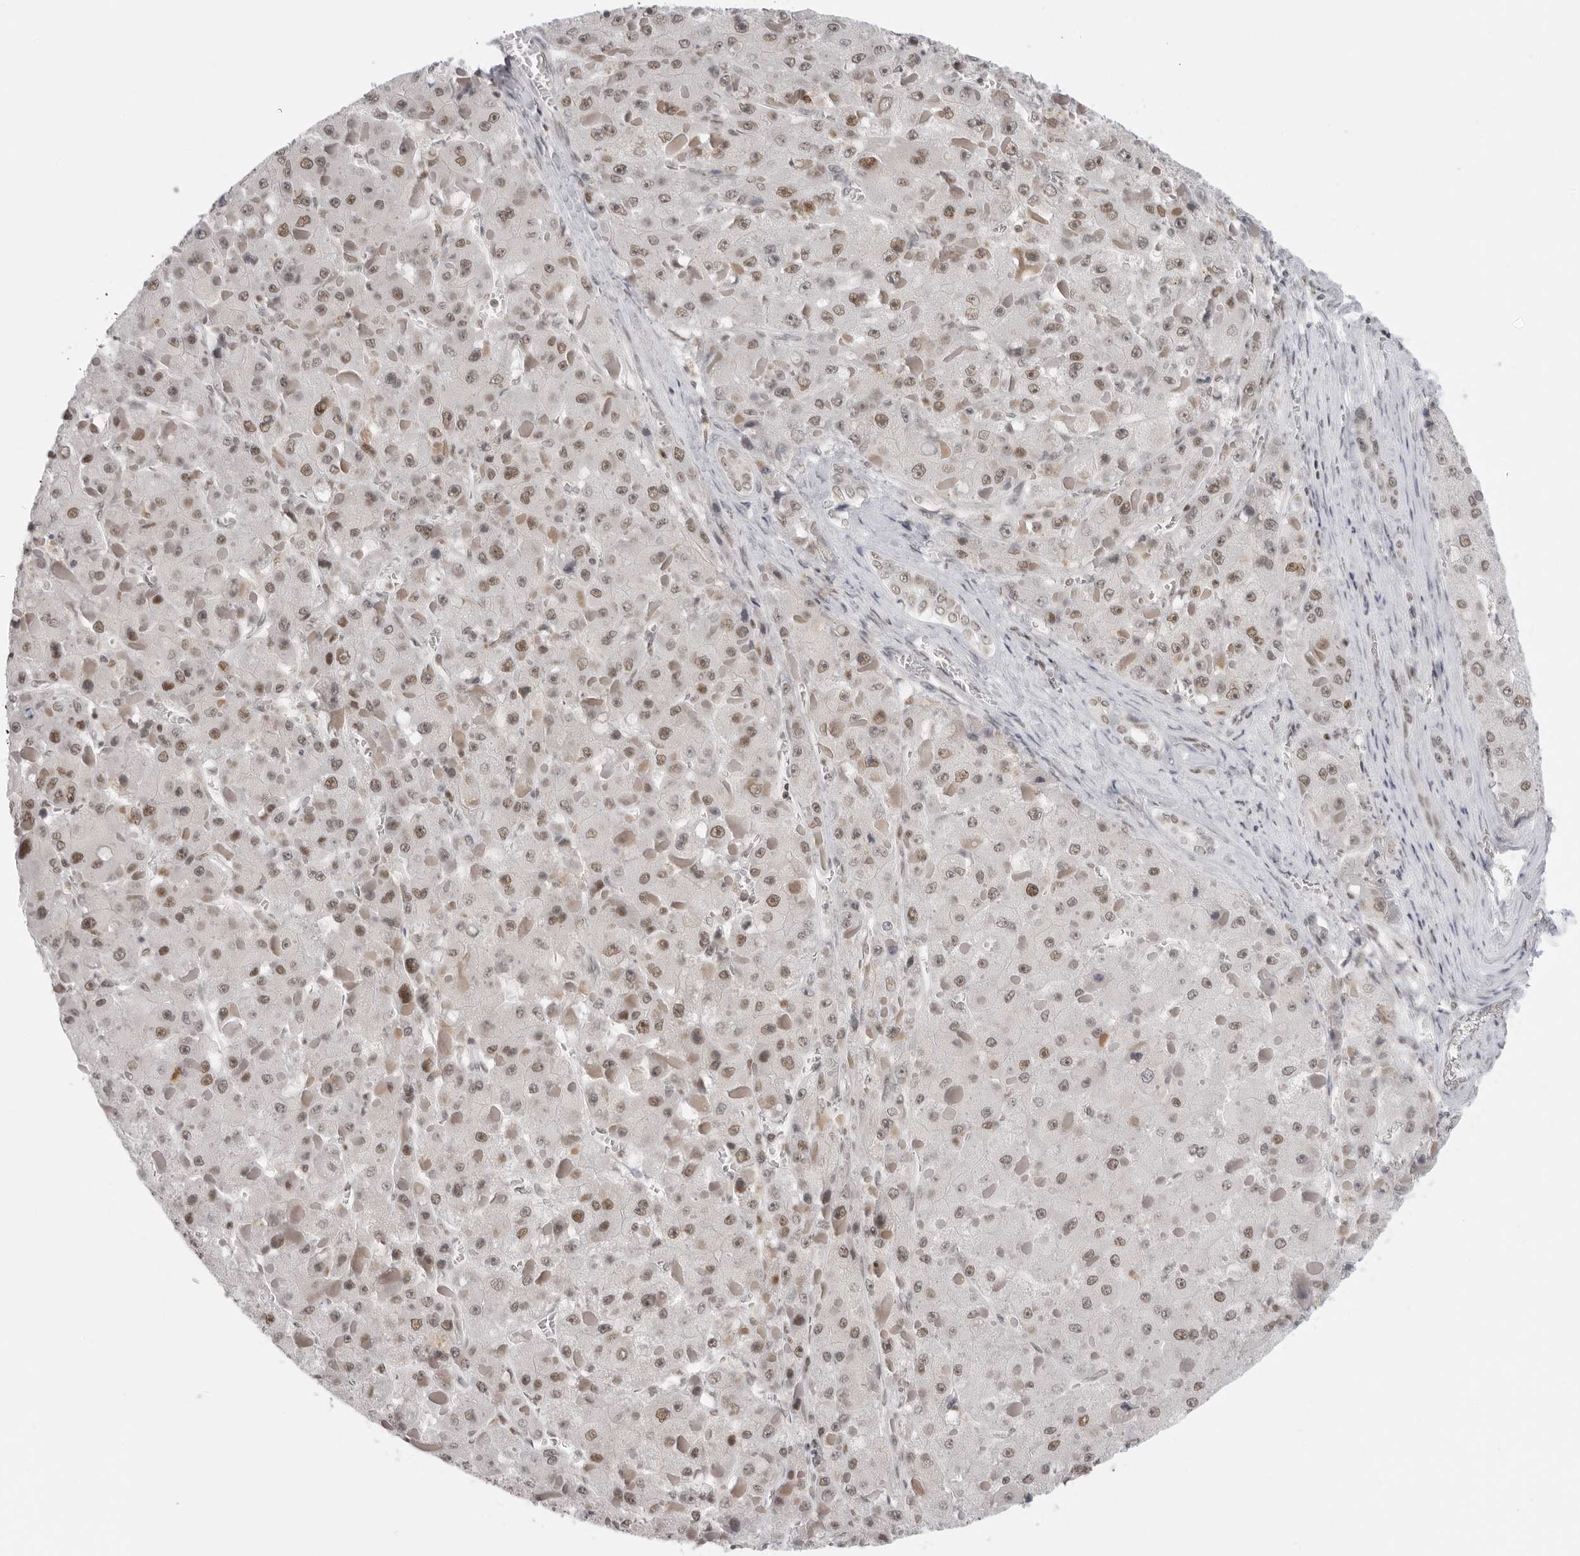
{"staining": {"intensity": "moderate", "quantity": ">75%", "location": "nuclear"}, "tissue": "liver cancer", "cell_type": "Tumor cells", "image_type": "cancer", "snomed": [{"axis": "morphology", "description": "Carcinoma, Hepatocellular, NOS"}, {"axis": "topography", "description": "Liver"}], "caption": "Immunohistochemical staining of human hepatocellular carcinoma (liver) reveals medium levels of moderate nuclear positivity in approximately >75% of tumor cells.", "gene": "RPA2", "patient": {"sex": "female", "age": 73}}